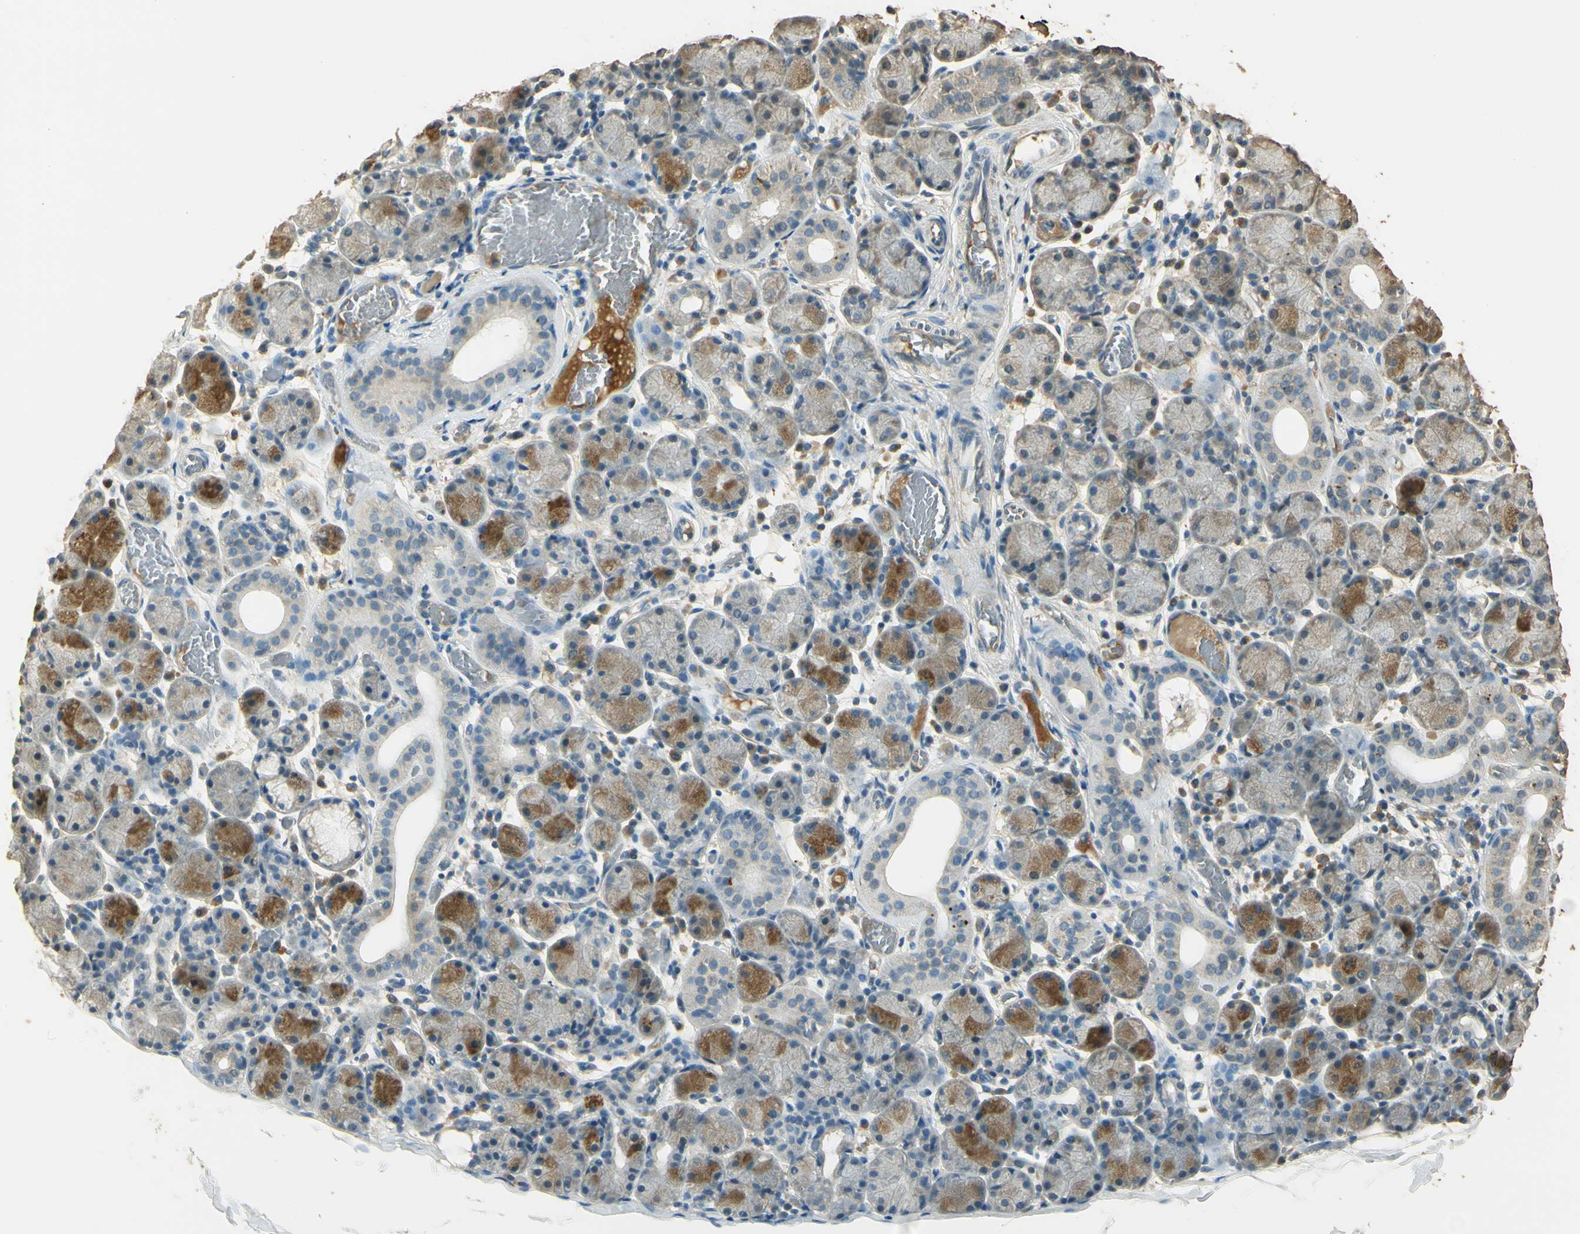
{"staining": {"intensity": "moderate", "quantity": "25%-75%", "location": "cytoplasmic/membranous"}, "tissue": "salivary gland", "cell_type": "Glandular cells", "image_type": "normal", "snomed": [{"axis": "morphology", "description": "Normal tissue, NOS"}, {"axis": "topography", "description": "Salivary gland"}], "caption": "Immunohistochemical staining of unremarkable human salivary gland demonstrates moderate cytoplasmic/membranous protein positivity in approximately 25%-75% of glandular cells. The staining was performed using DAB (3,3'-diaminobenzidine) to visualize the protein expression in brown, while the nuclei were stained in blue with hematoxylin (Magnification: 20x).", "gene": "UXS1", "patient": {"sex": "female", "age": 24}}